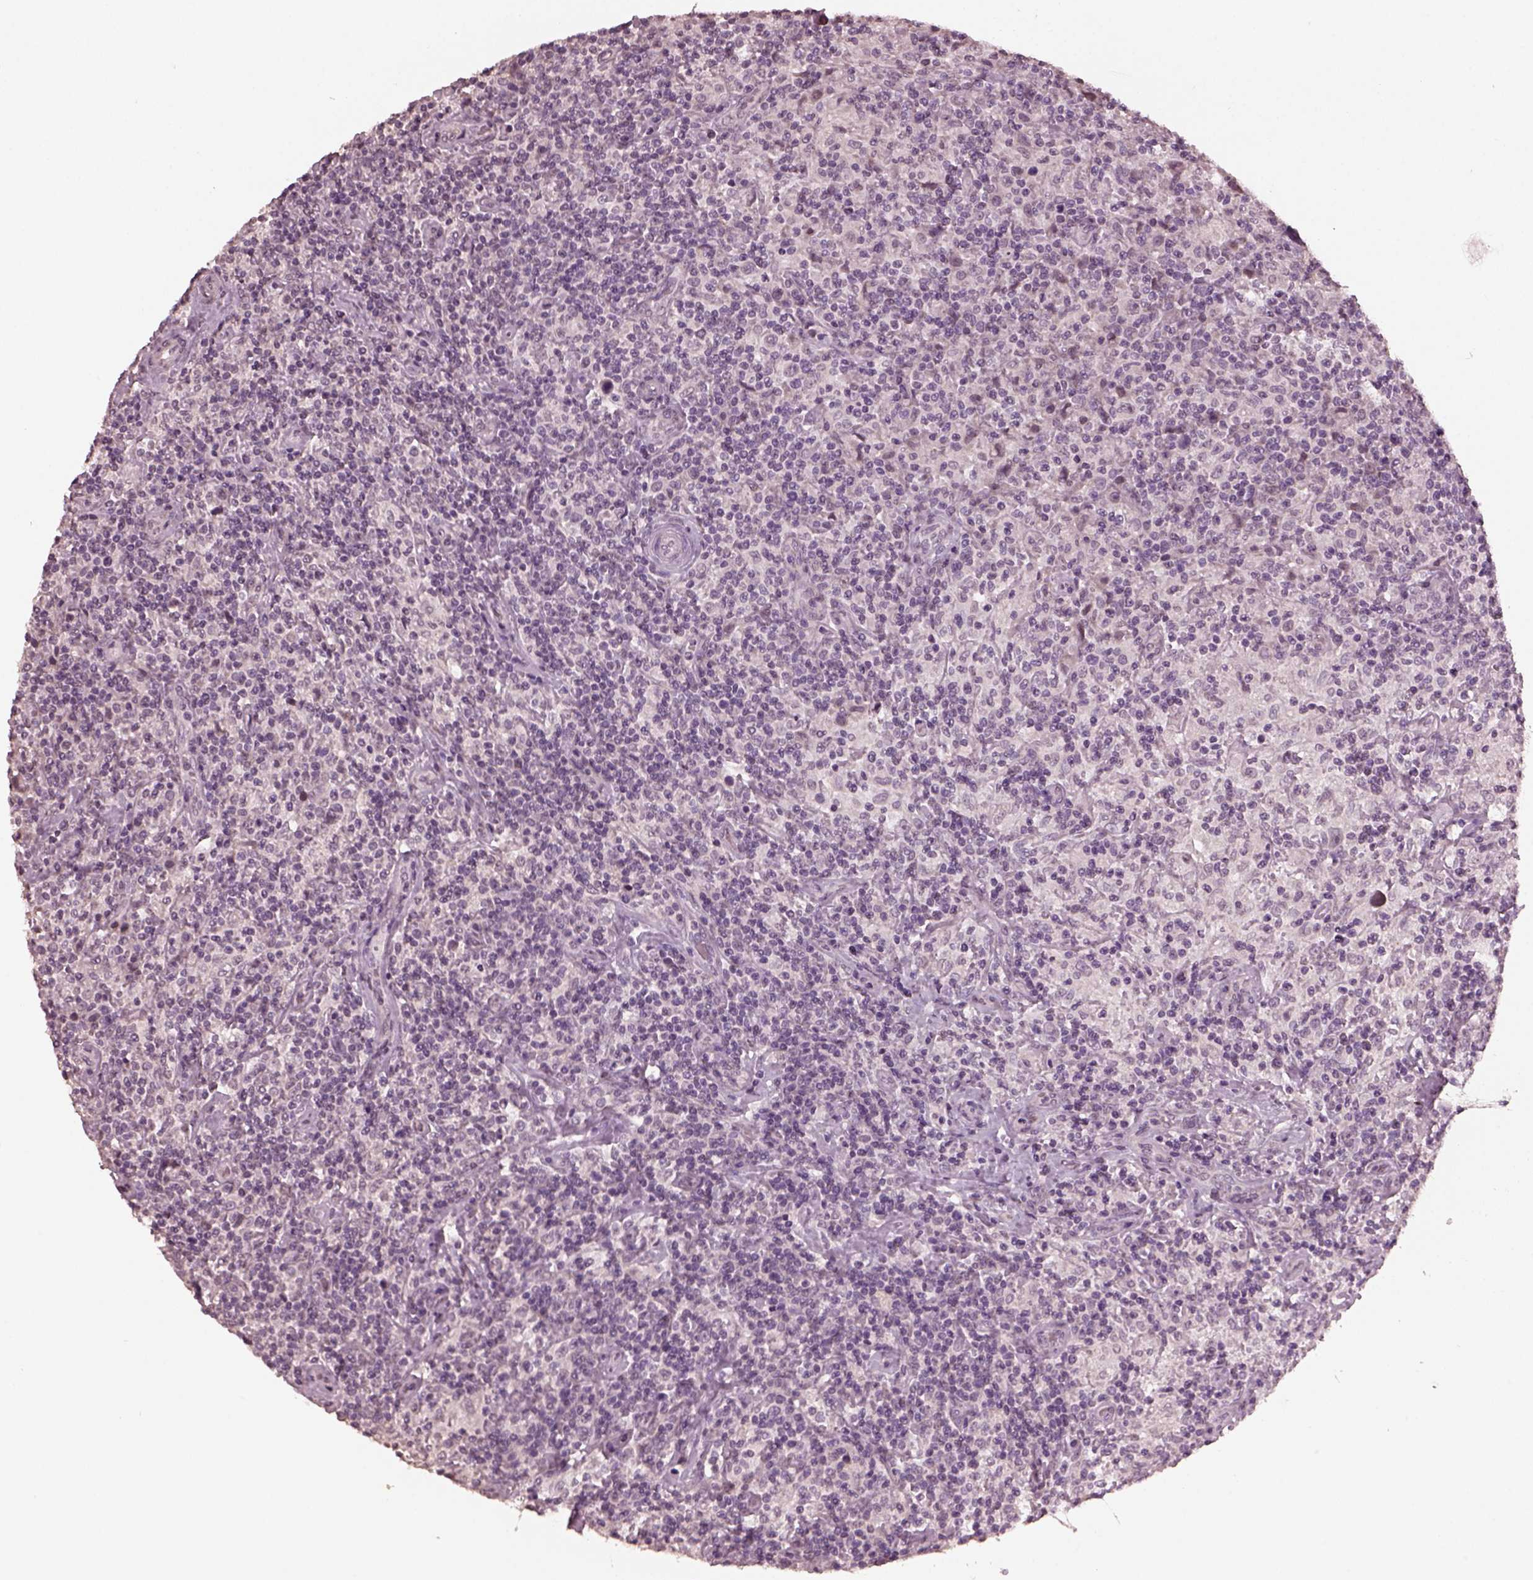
{"staining": {"intensity": "negative", "quantity": "none", "location": "none"}, "tissue": "lymphoma", "cell_type": "Tumor cells", "image_type": "cancer", "snomed": [{"axis": "morphology", "description": "Hodgkin's disease, NOS"}, {"axis": "topography", "description": "Lymph node"}], "caption": "Lymphoma was stained to show a protein in brown. There is no significant staining in tumor cells. The staining was performed using DAB (3,3'-diaminobenzidine) to visualize the protein expression in brown, while the nuclei were stained in blue with hematoxylin (Magnification: 20x).", "gene": "IL18RAP", "patient": {"sex": "male", "age": 70}}